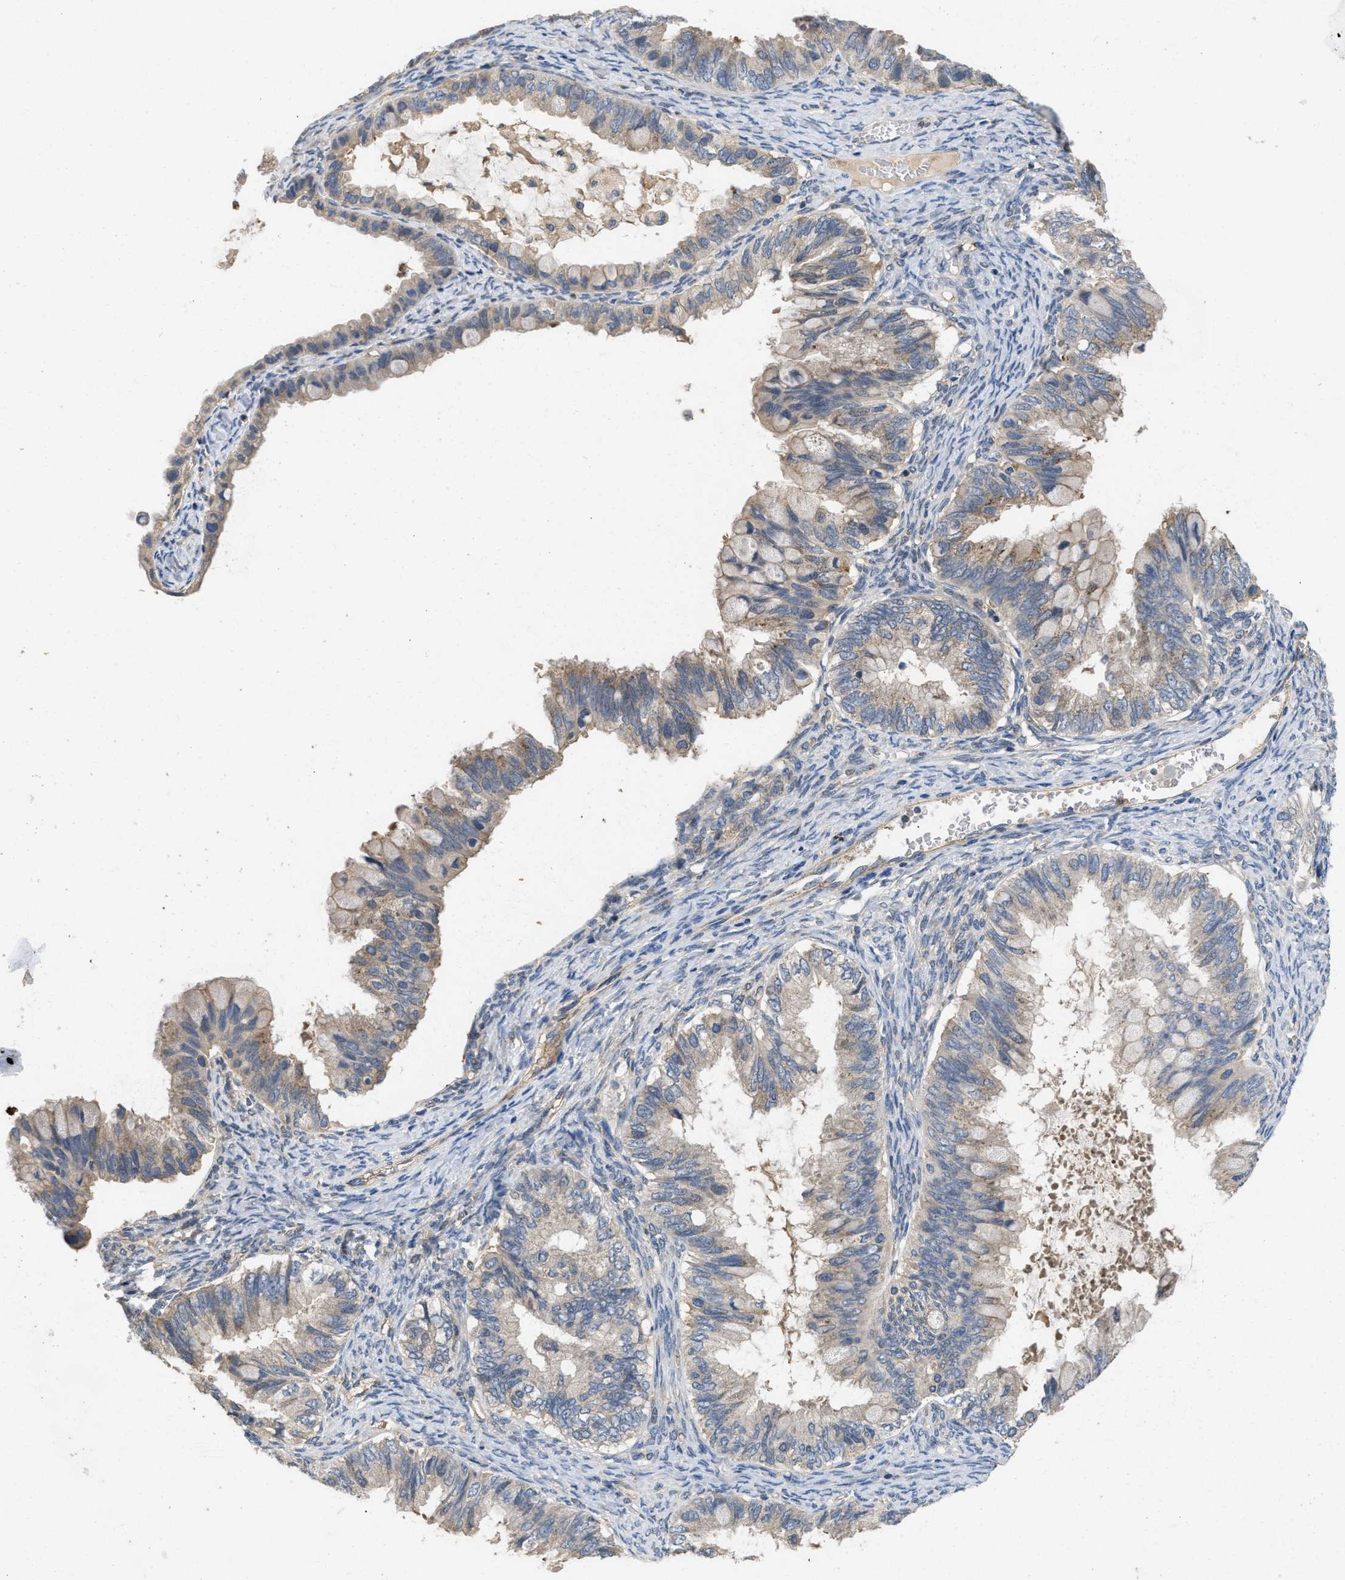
{"staining": {"intensity": "weak", "quantity": "25%-75%", "location": "cytoplasmic/membranous"}, "tissue": "ovarian cancer", "cell_type": "Tumor cells", "image_type": "cancer", "snomed": [{"axis": "morphology", "description": "Cystadenocarcinoma, mucinous, NOS"}, {"axis": "topography", "description": "Ovary"}], "caption": "This is an image of immunohistochemistry staining of mucinous cystadenocarcinoma (ovarian), which shows weak positivity in the cytoplasmic/membranous of tumor cells.", "gene": "RNF216", "patient": {"sex": "female", "age": 80}}